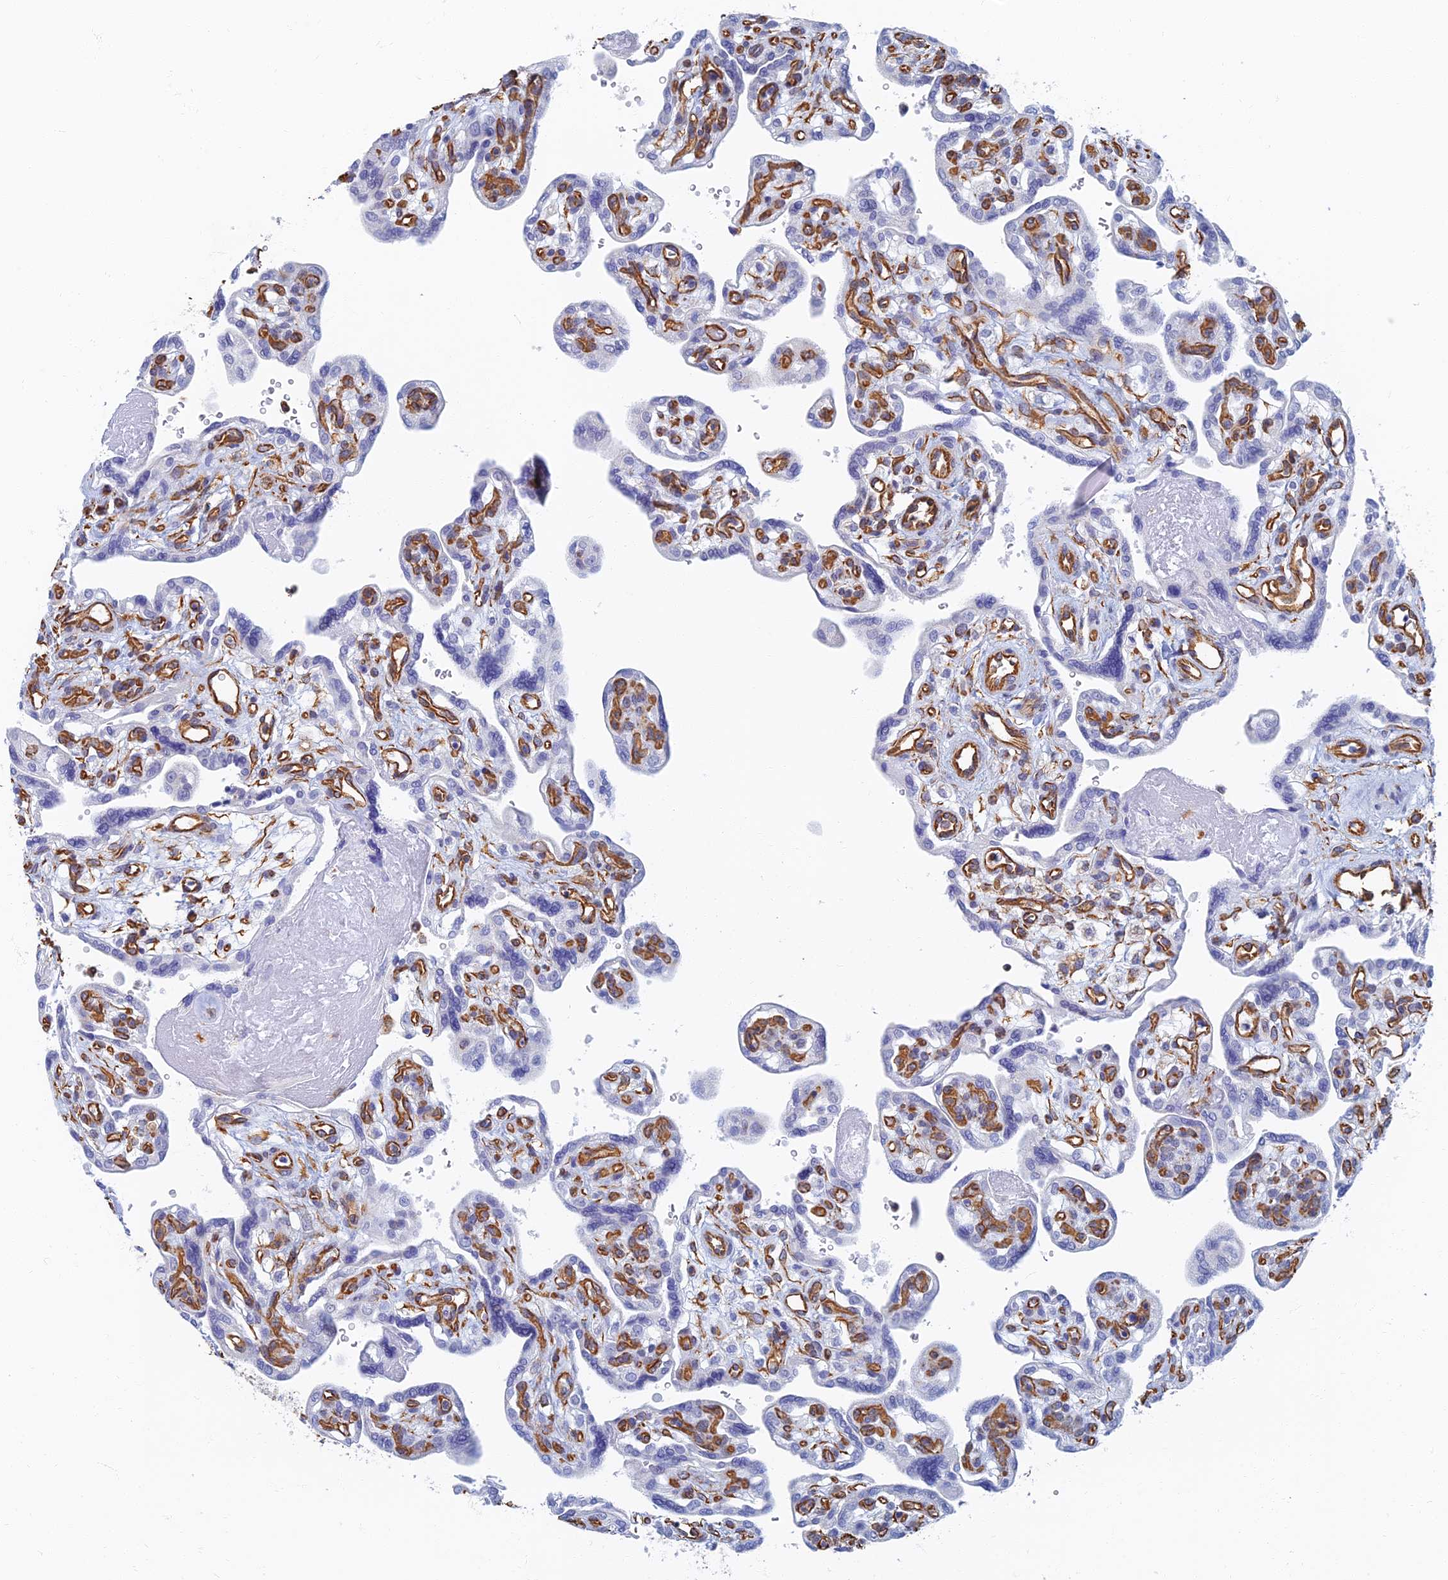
{"staining": {"intensity": "negative", "quantity": "none", "location": "none"}, "tissue": "placenta", "cell_type": "Trophoblastic cells", "image_type": "normal", "snomed": [{"axis": "morphology", "description": "Normal tissue, NOS"}, {"axis": "topography", "description": "Placenta"}], "caption": "DAB (3,3'-diaminobenzidine) immunohistochemical staining of benign human placenta displays no significant positivity in trophoblastic cells.", "gene": "RMC1", "patient": {"sex": "female", "age": 39}}